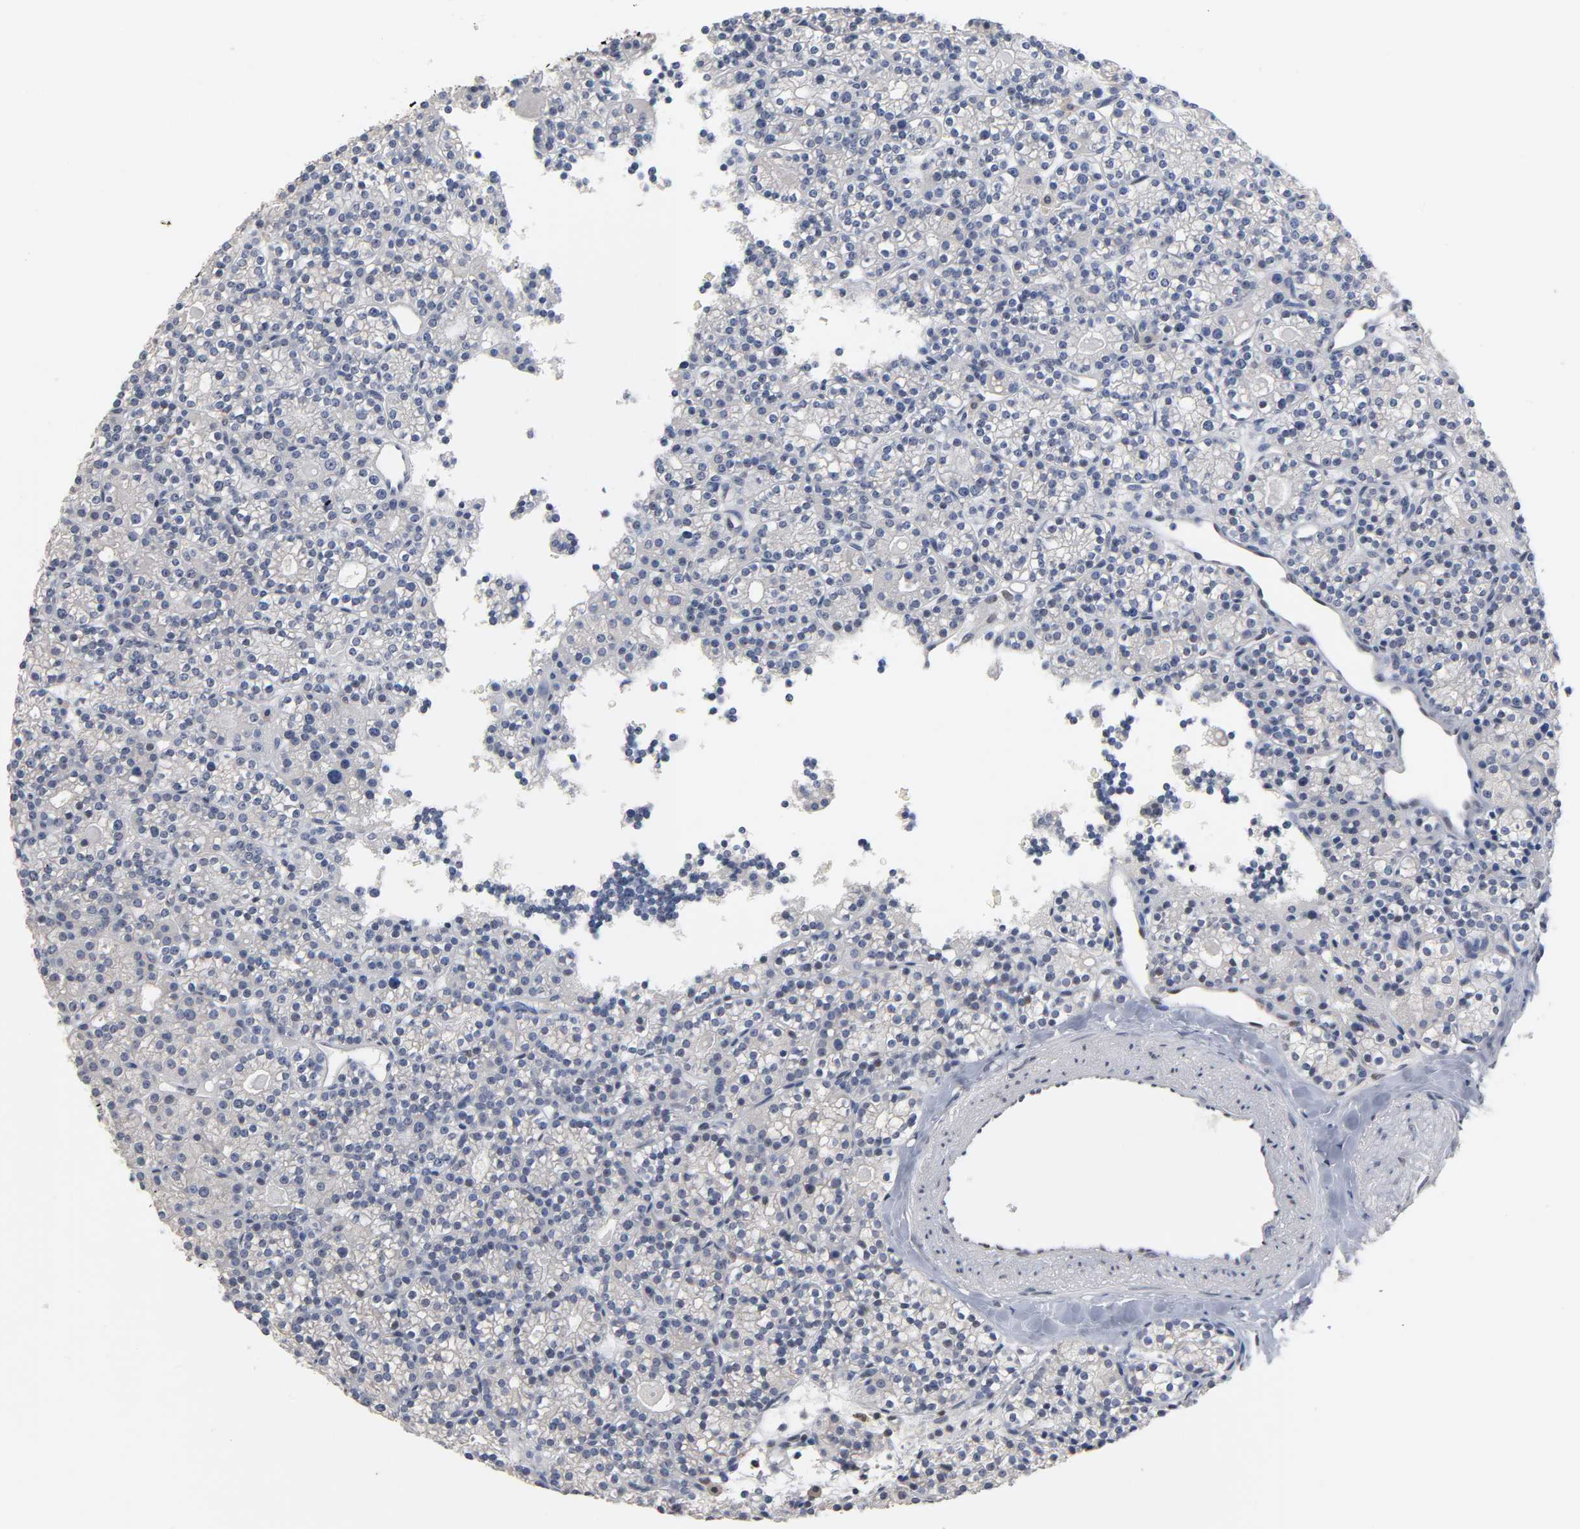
{"staining": {"intensity": "negative", "quantity": "none", "location": "none"}, "tissue": "parathyroid gland", "cell_type": "Glandular cells", "image_type": "normal", "snomed": [{"axis": "morphology", "description": "Normal tissue, NOS"}, {"axis": "topography", "description": "Parathyroid gland"}], "caption": "Glandular cells are negative for brown protein staining in benign parathyroid gland. Brightfield microscopy of immunohistochemistry (IHC) stained with DAB (brown) and hematoxylin (blue), captured at high magnification.", "gene": "NFATC1", "patient": {"sex": "female", "age": 64}}